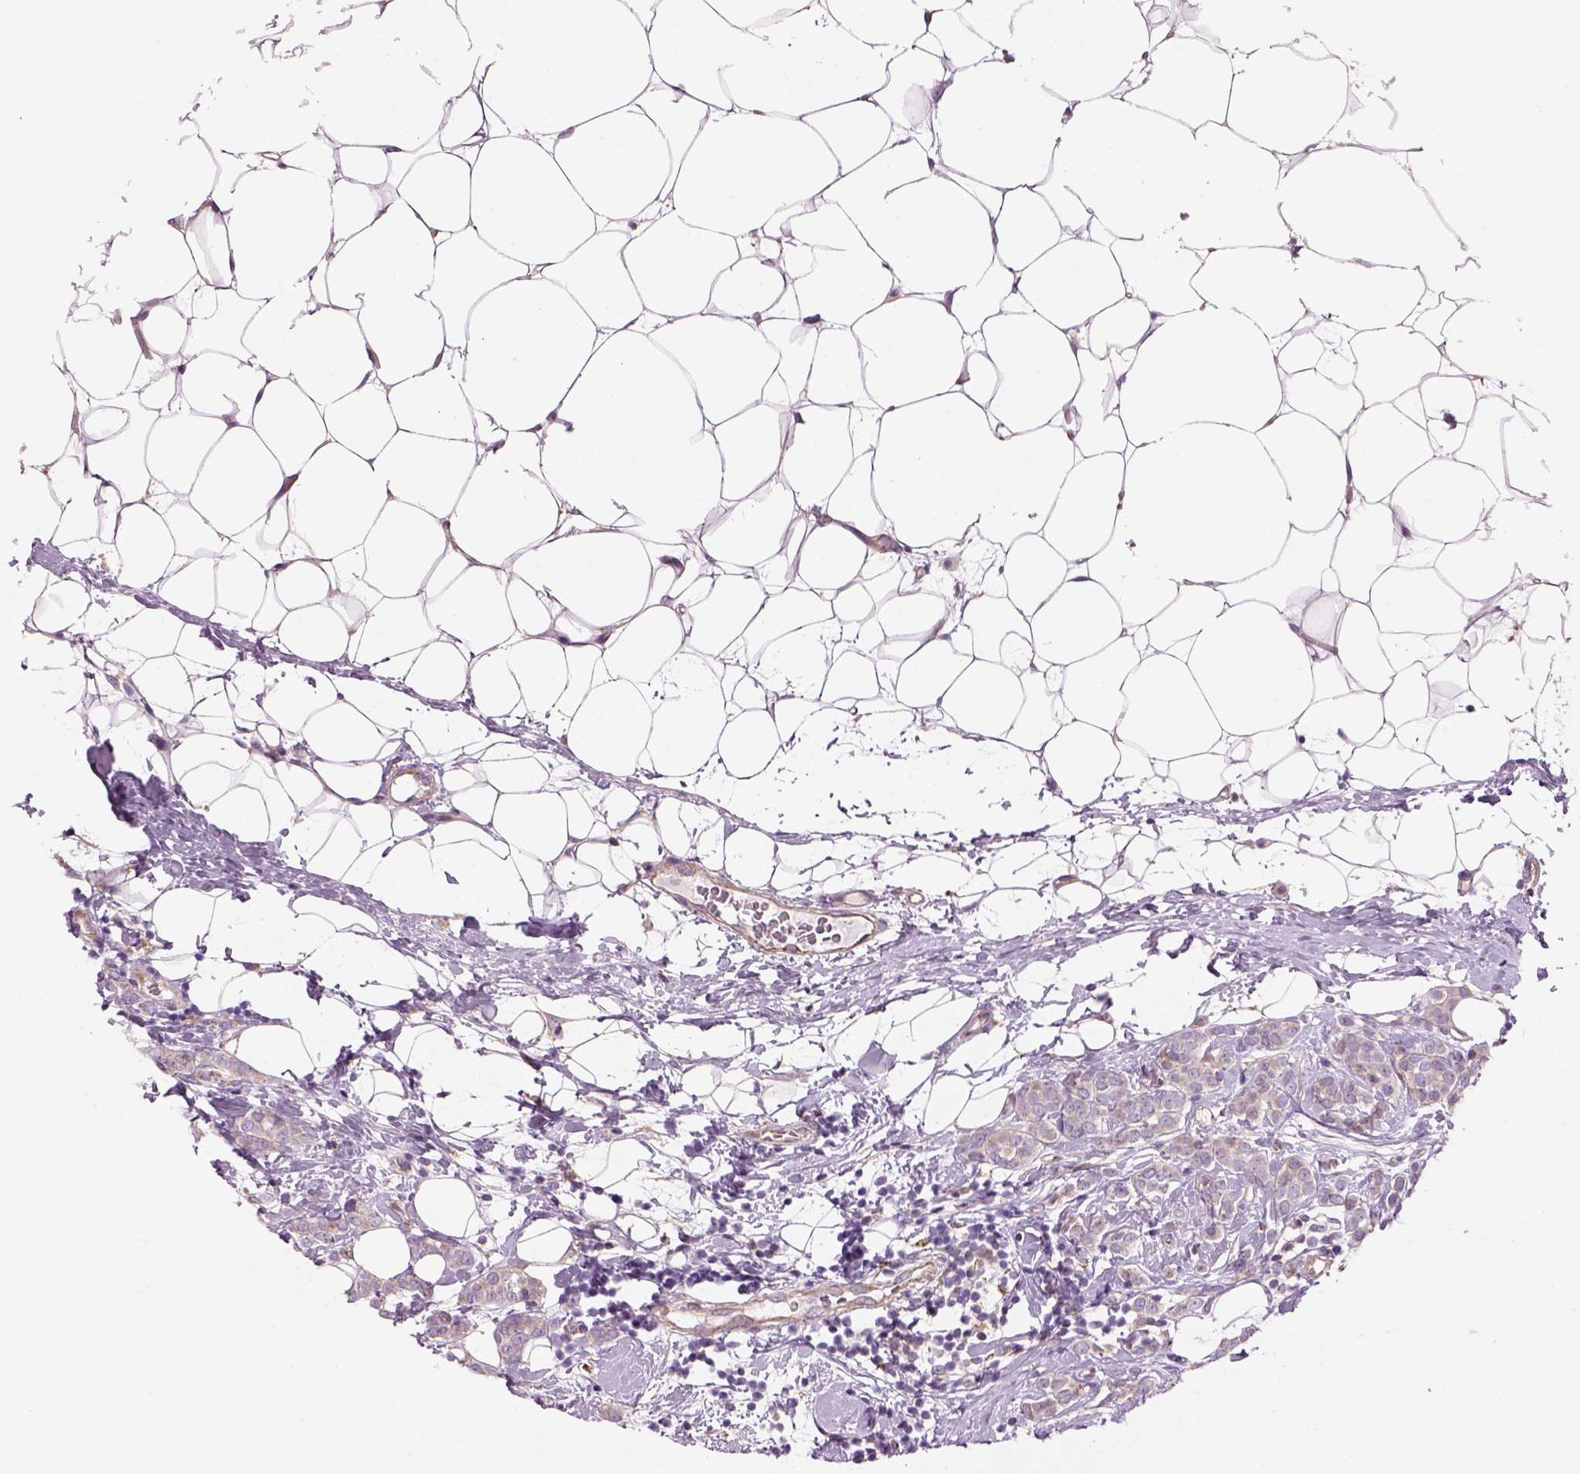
{"staining": {"intensity": "weak", "quantity": "25%-75%", "location": "cytoplasmic/membranous"}, "tissue": "breast cancer", "cell_type": "Tumor cells", "image_type": "cancer", "snomed": [{"axis": "morphology", "description": "Lobular carcinoma"}, {"axis": "topography", "description": "Breast"}], "caption": "Protein expression analysis of breast lobular carcinoma displays weak cytoplasmic/membranous expression in approximately 25%-75% of tumor cells. Using DAB (brown) and hematoxylin (blue) stains, captured at high magnification using brightfield microscopy.", "gene": "IFT52", "patient": {"sex": "female", "age": 49}}